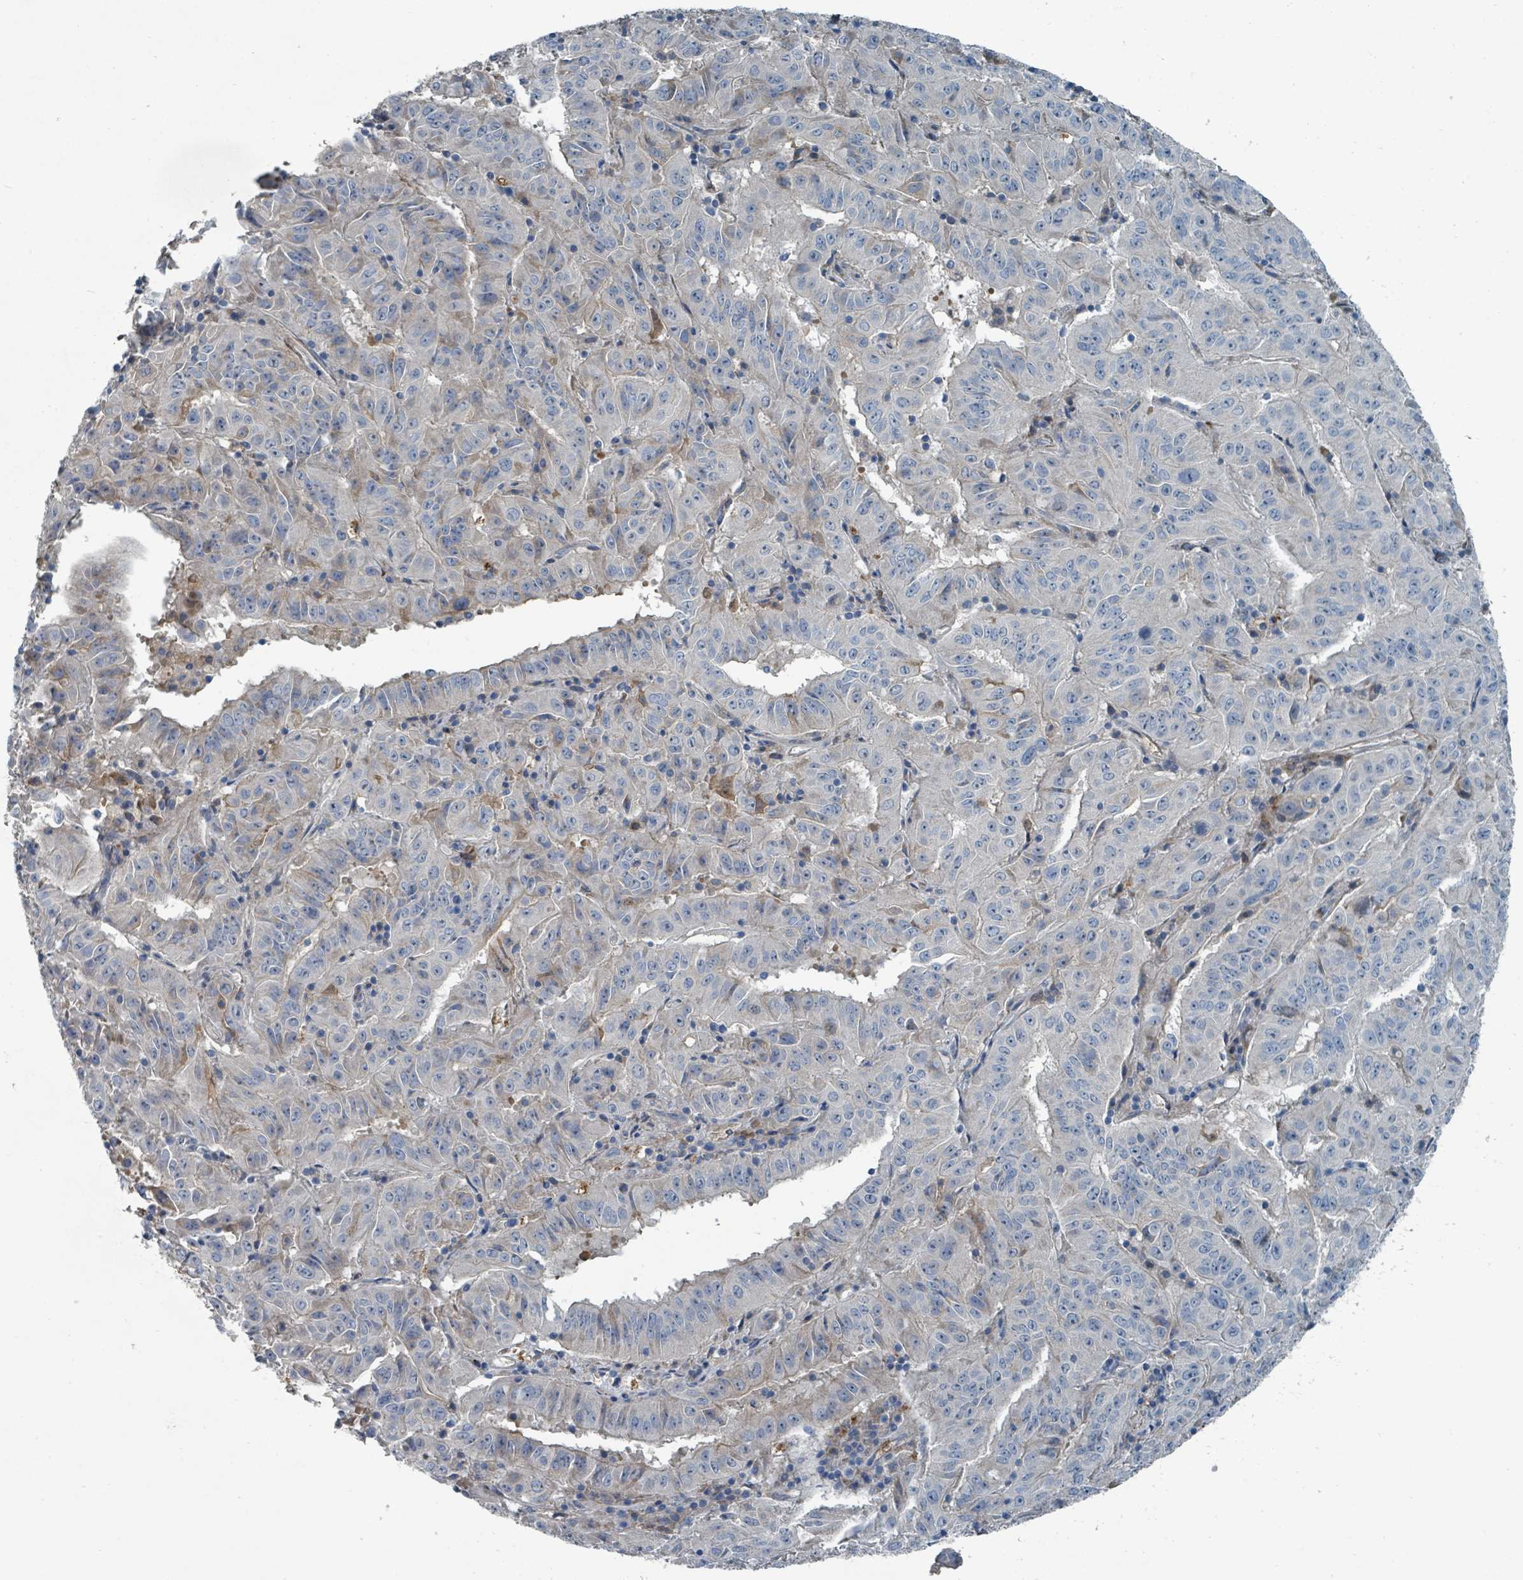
{"staining": {"intensity": "negative", "quantity": "none", "location": "none"}, "tissue": "pancreatic cancer", "cell_type": "Tumor cells", "image_type": "cancer", "snomed": [{"axis": "morphology", "description": "Adenocarcinoma, NOS"}, {"axis": "topography", "description": "Pancreas"}], "caption": "There is no significant expression in tumor cells of pancreatic cancer (adenocarcinoma).", "gene": "SLC44A5", "patient": {"sex": "male", "age": 63}}